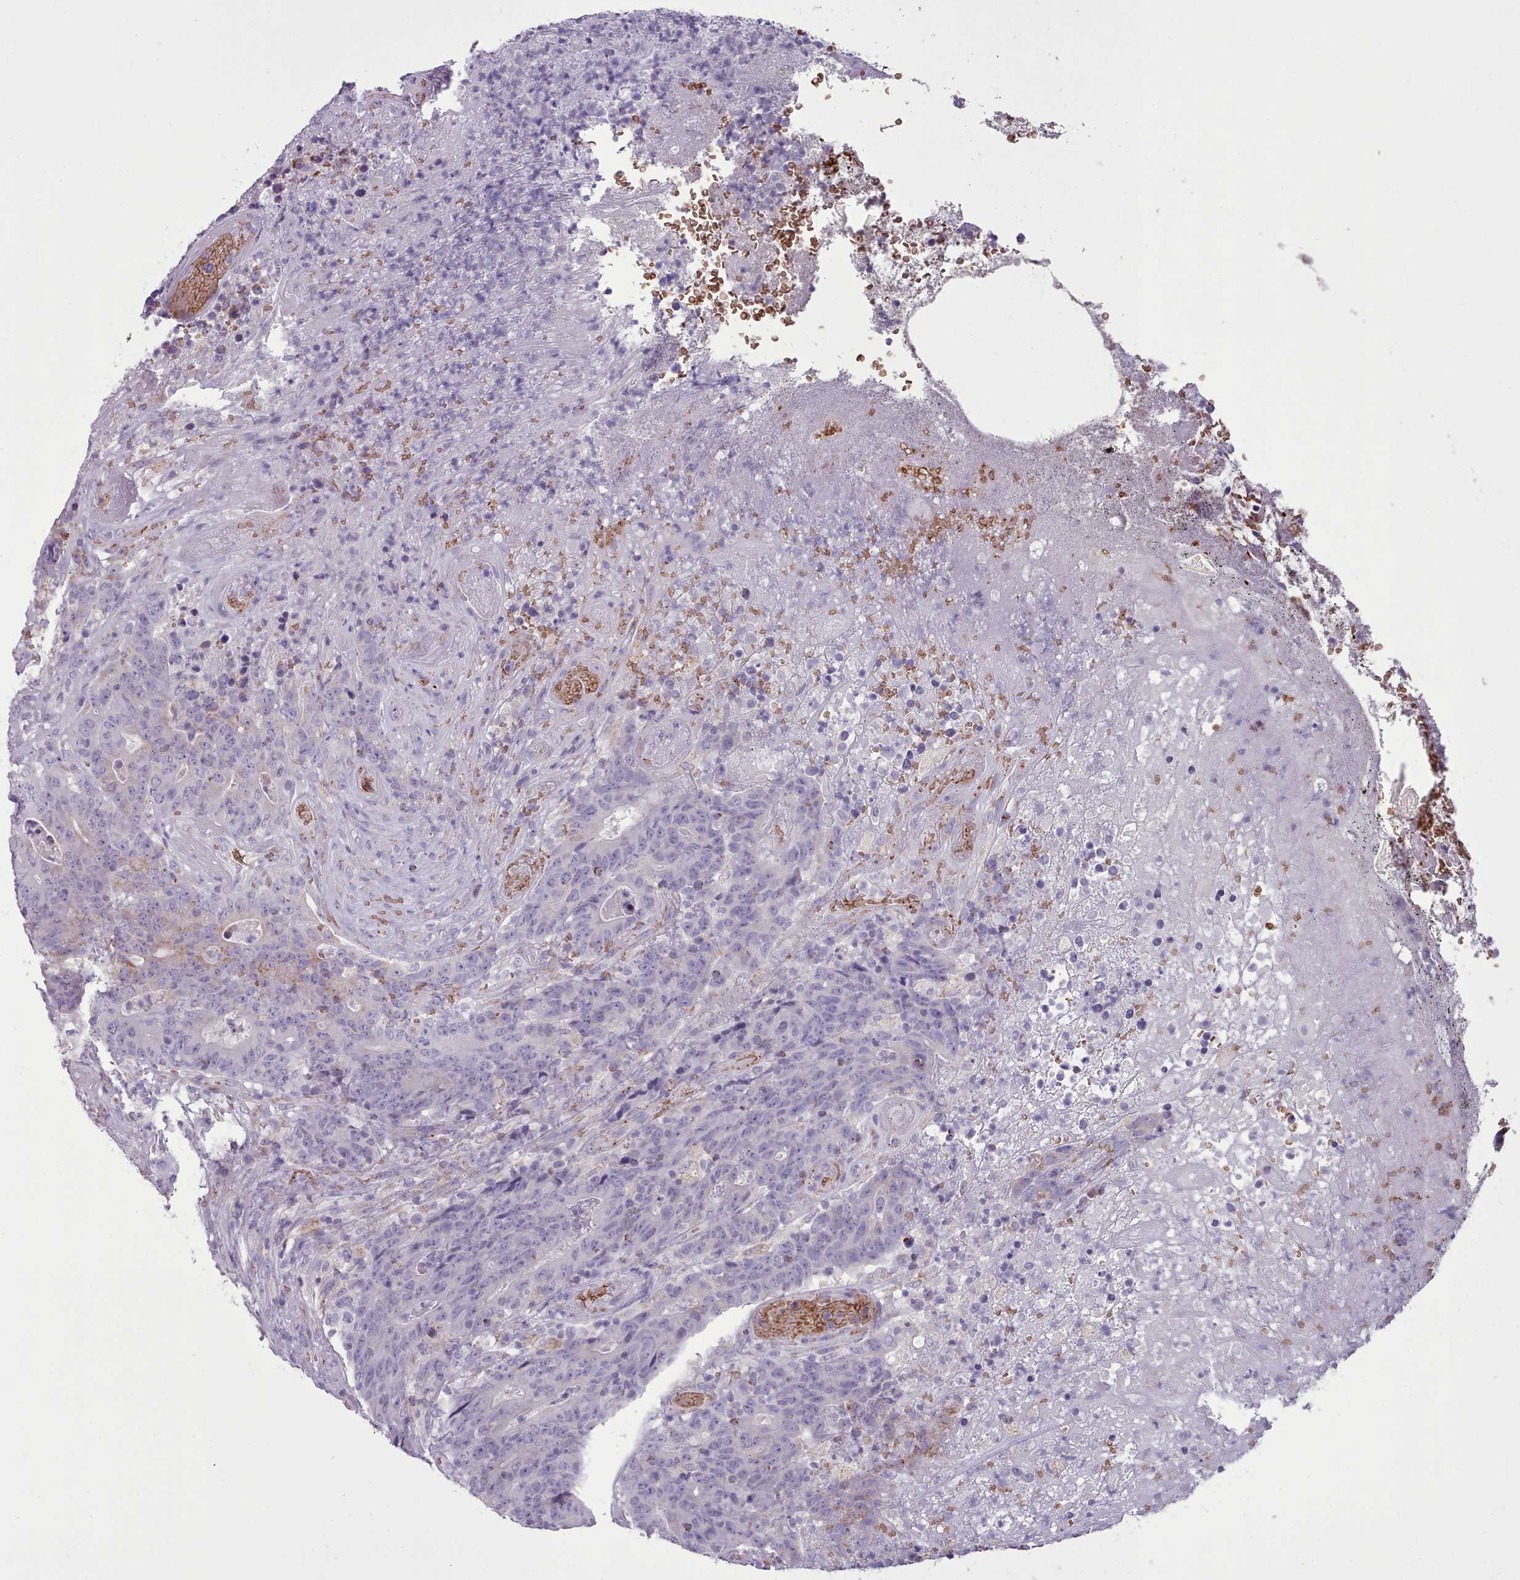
{"staining": {"intensity": "weak", "quantity": "<25%", "location": "cytoplasmic/membranous"}, "tissue": "colorectal cancer", "cell_type": "Tumor cells", "image_type": "cancer", "snomed": [{"axis": "morphology", "description": "Adenocarcinoma, NOS"}, {"axis": "topography", "description": "Colon"}], "caption": "IHC micrograph of human colorectal cancer stained for a protein (brown), which reveals no positivity in tumor cells.", "gene": "AK4", "patient": {"sex": "female", "age": 75}}